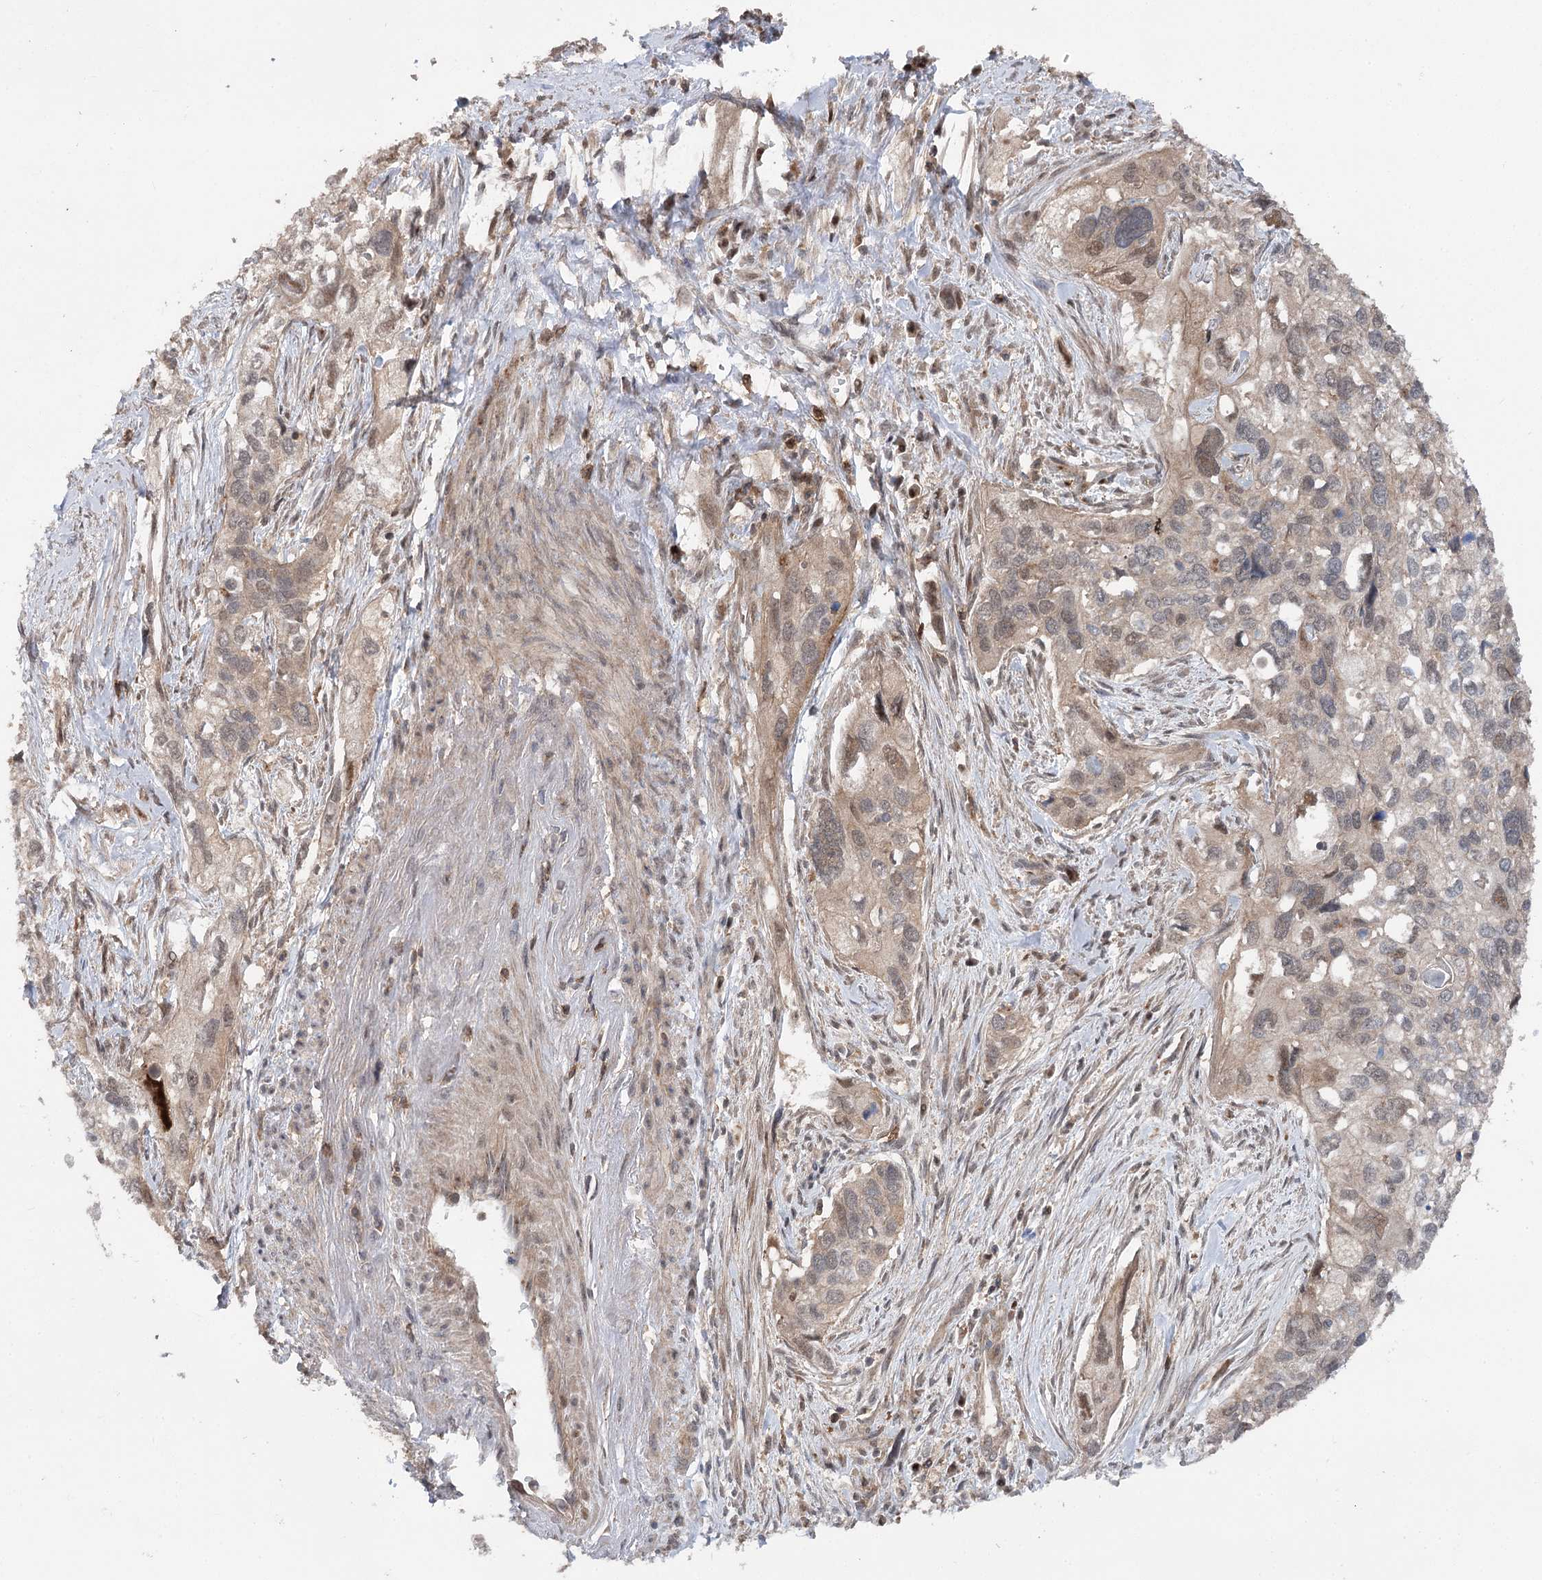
{"staining": {"intensity": "weak", "quantity": "25%-75%", "location": "cytoplasmic/membranous,nuclear"}, "tissue": "cervical cancer", "cell_type": "Tumor cells", "image_type": "cancer", "snomed": [{"axis": "morphology", "description": "Squamous cell carcinoma, NOS"}, {"axis": "topography", "description": "Cervix"}], "caption": "DAB (3,3'-diaminobenzidine) immunohistochemical staining of cervical cancer demonstrates weak cytoplasmic/membranous and nuclear protein expression in approximately 25%-75% of tumor cells.", "gene": "STX6", "patient": {"sex": "female", "age": 55}}